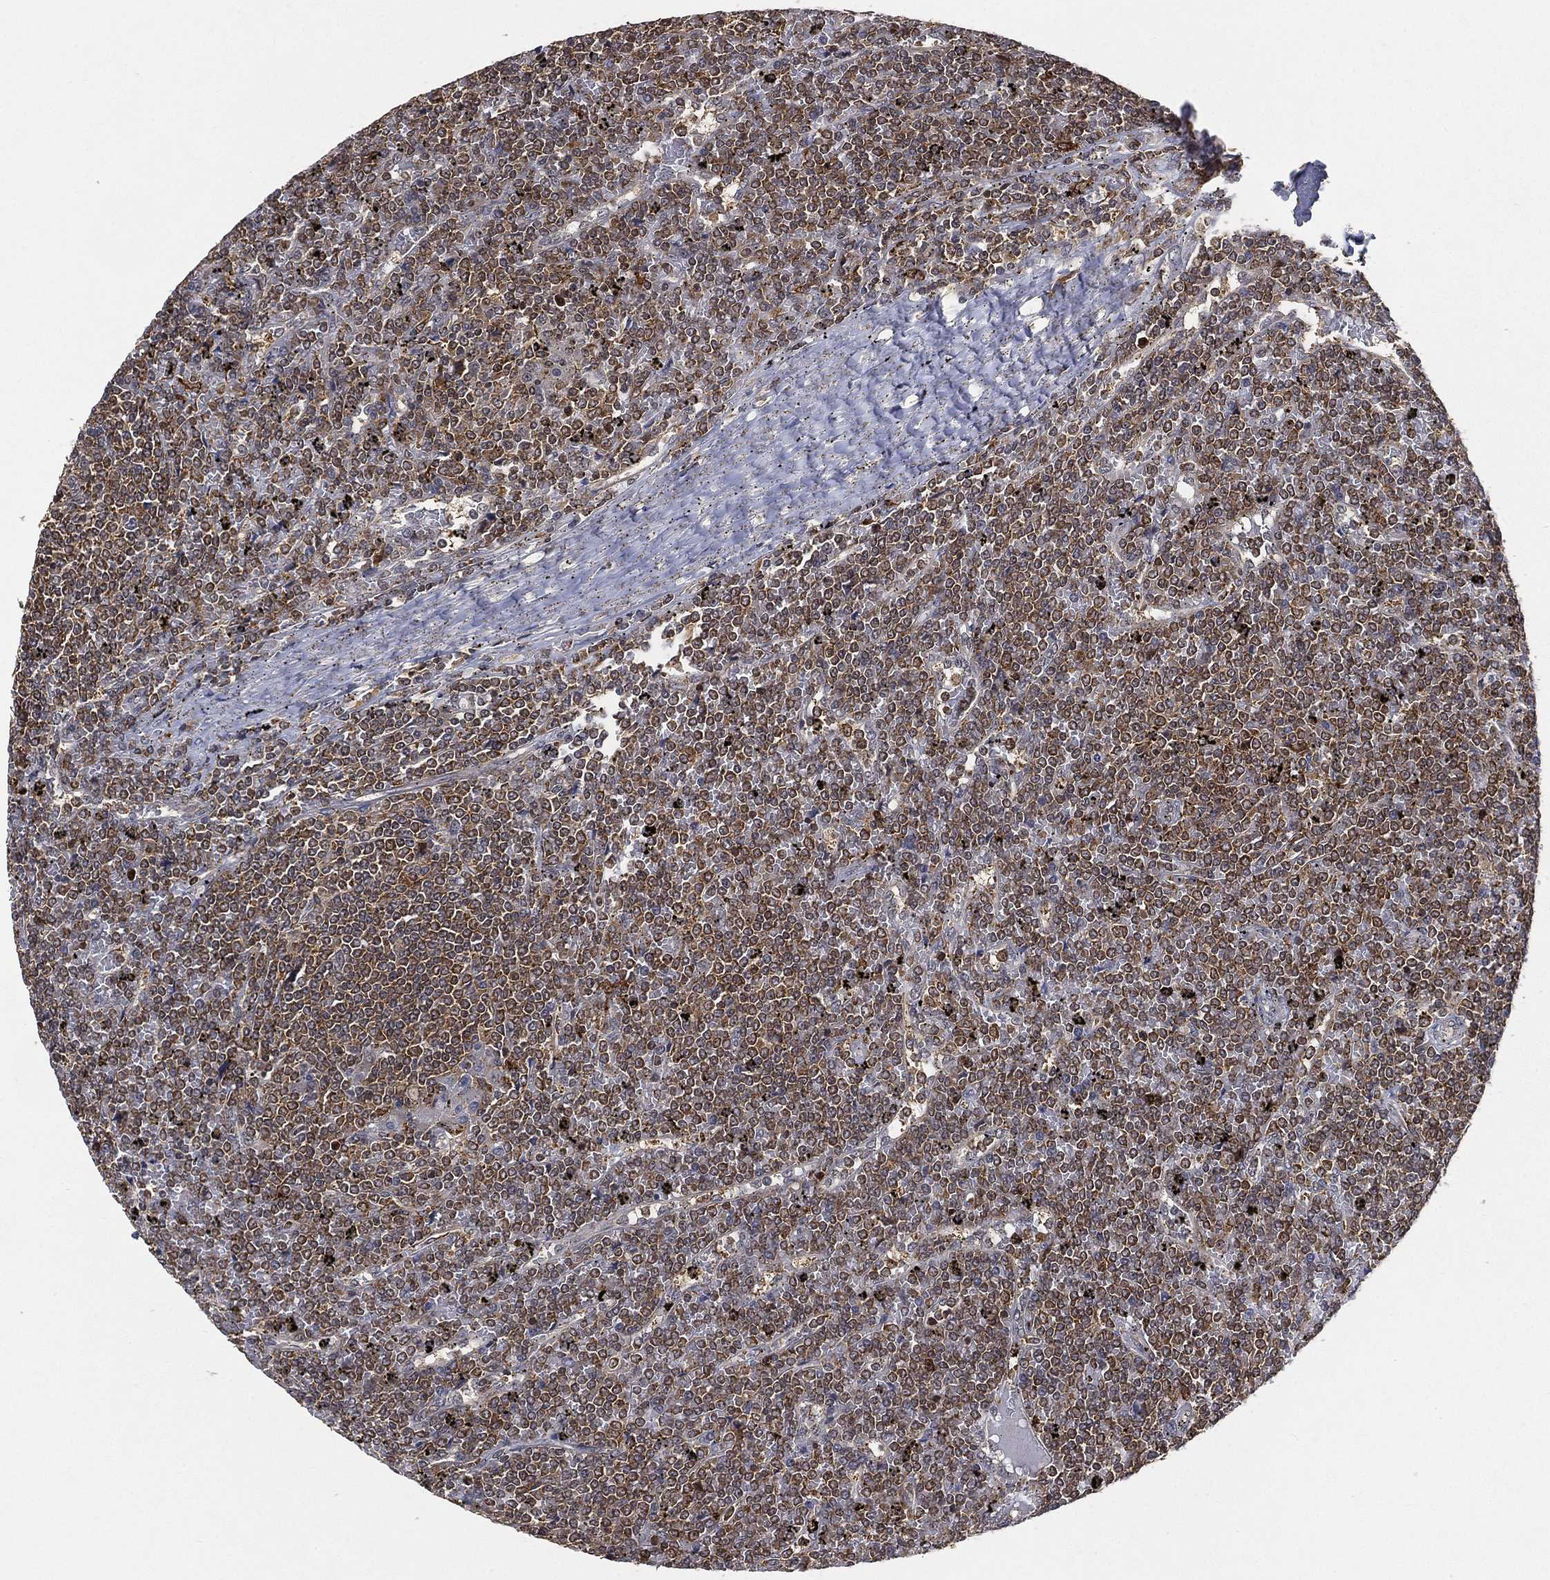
{"staining": {"intensity": "weak", "quantity": "25%-75%", "location": "cytoplasmic/membranous"}, "tissue": "lymphoma", "cell_type": "Tumor cells", "image_type": "cancer", "snomed": [{"axis": "morphology", "description": "Malignant lymphoma, non-Hodgkin's type, Low grade"}, {"axis": "topography", "description": "Spleen"}], "caption": "Weak cytoplasmic/membranous expression is seen in about 25%-75% of tumor cells in malignant lymphoma, non-Hodgkin's type (low-grade).", "gene": "WDR26", "patient": {"sex": "female", "age": 19}}